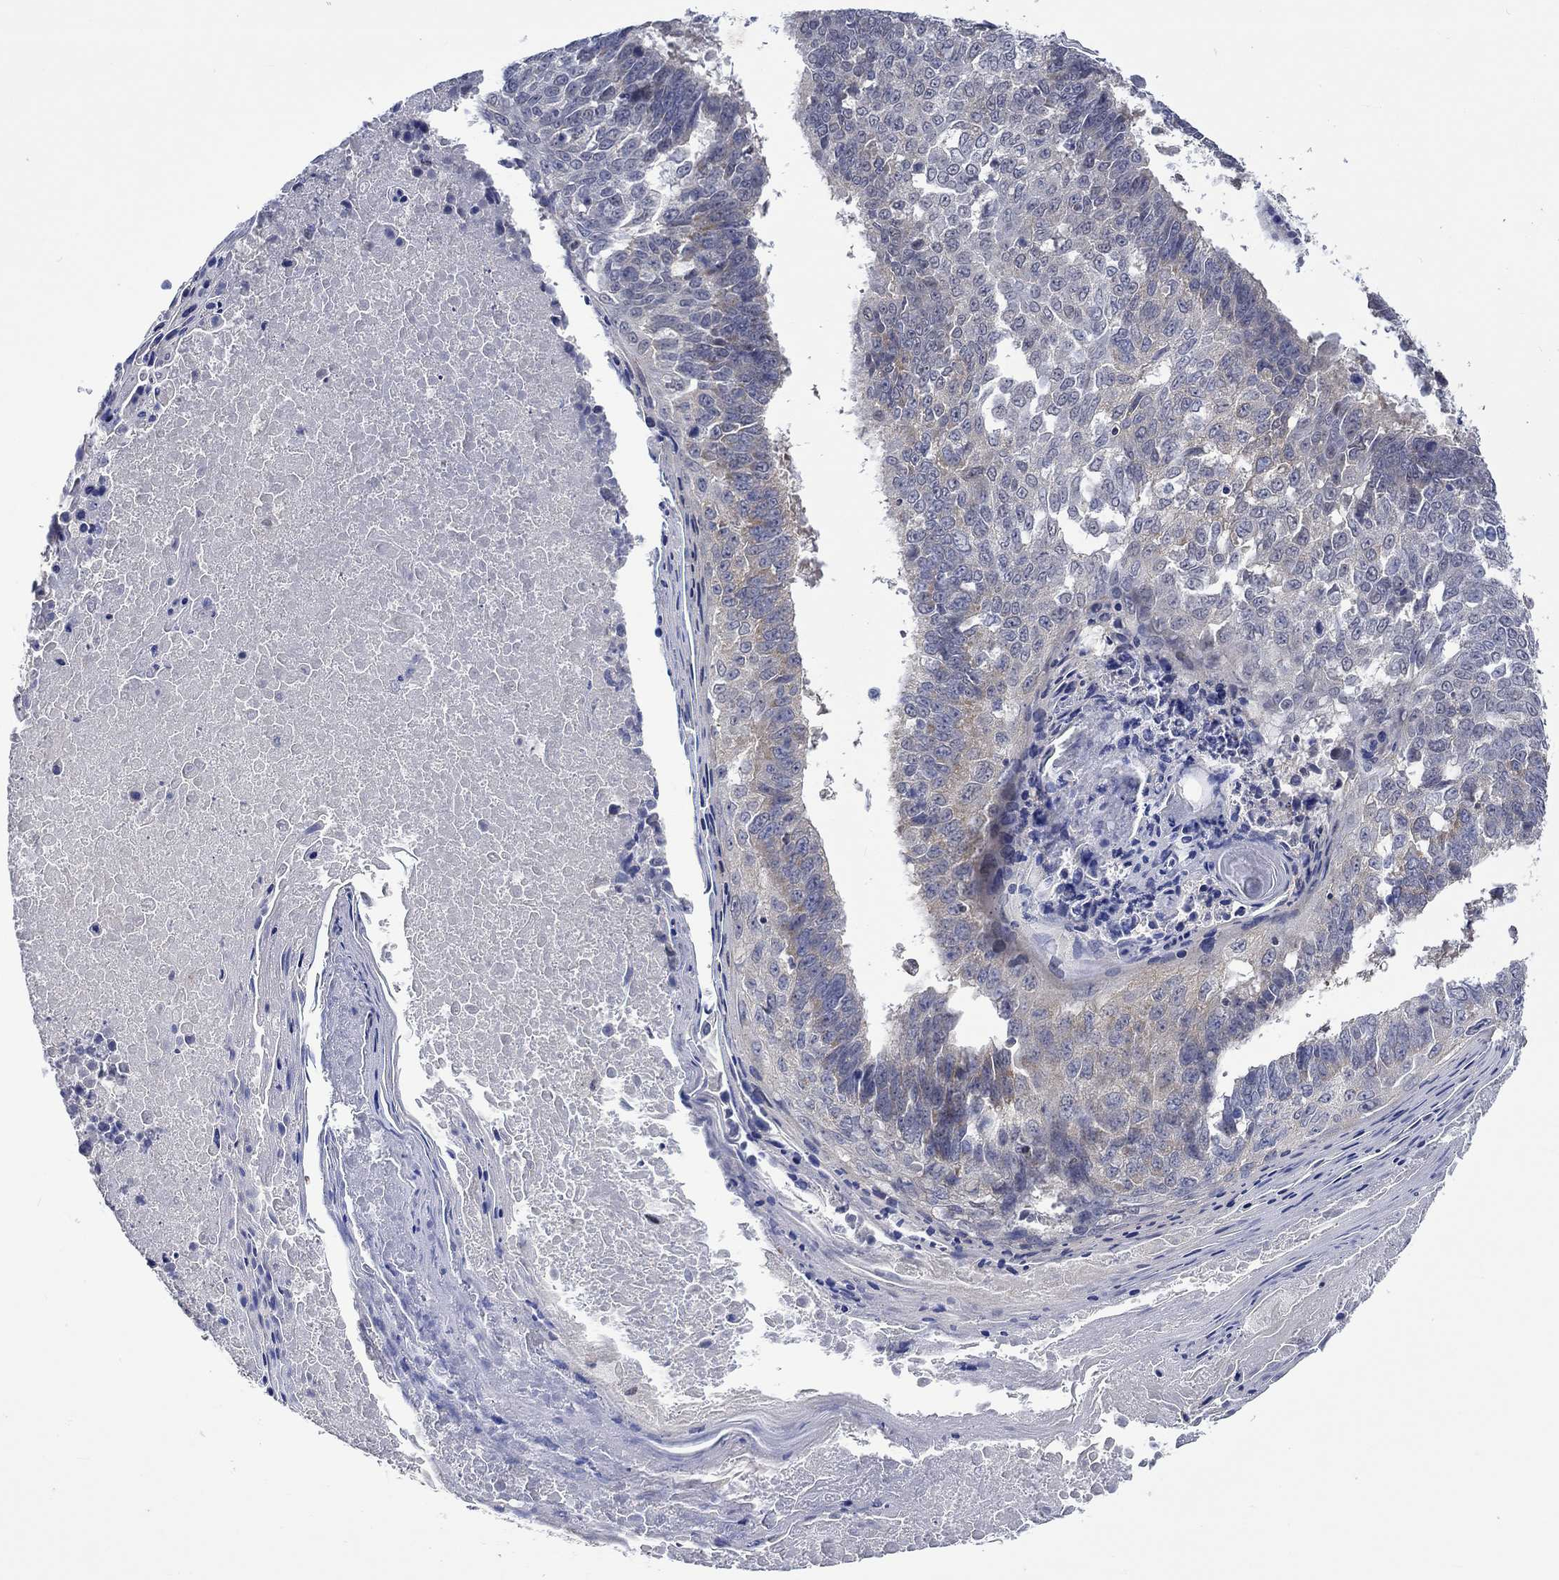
{"staining": {"intensity": "weak", "quantity": "<25%", "location": "cytoplasmic/membranous"}, "tissue": "lung cancer", "cell_type": "Tumor cells", "image_type": "cancer", "snomed": [{"axis": "morphology", "description": "Squamous cell carcinoma, NOS"}, {"axis": "topography", "description": "Lung"}], "caption": "A micrograph of human lung cancer is negative for staining in tumor cells.", "gene": "WASF1", "patient": {"sex": "male", "age": 73}}